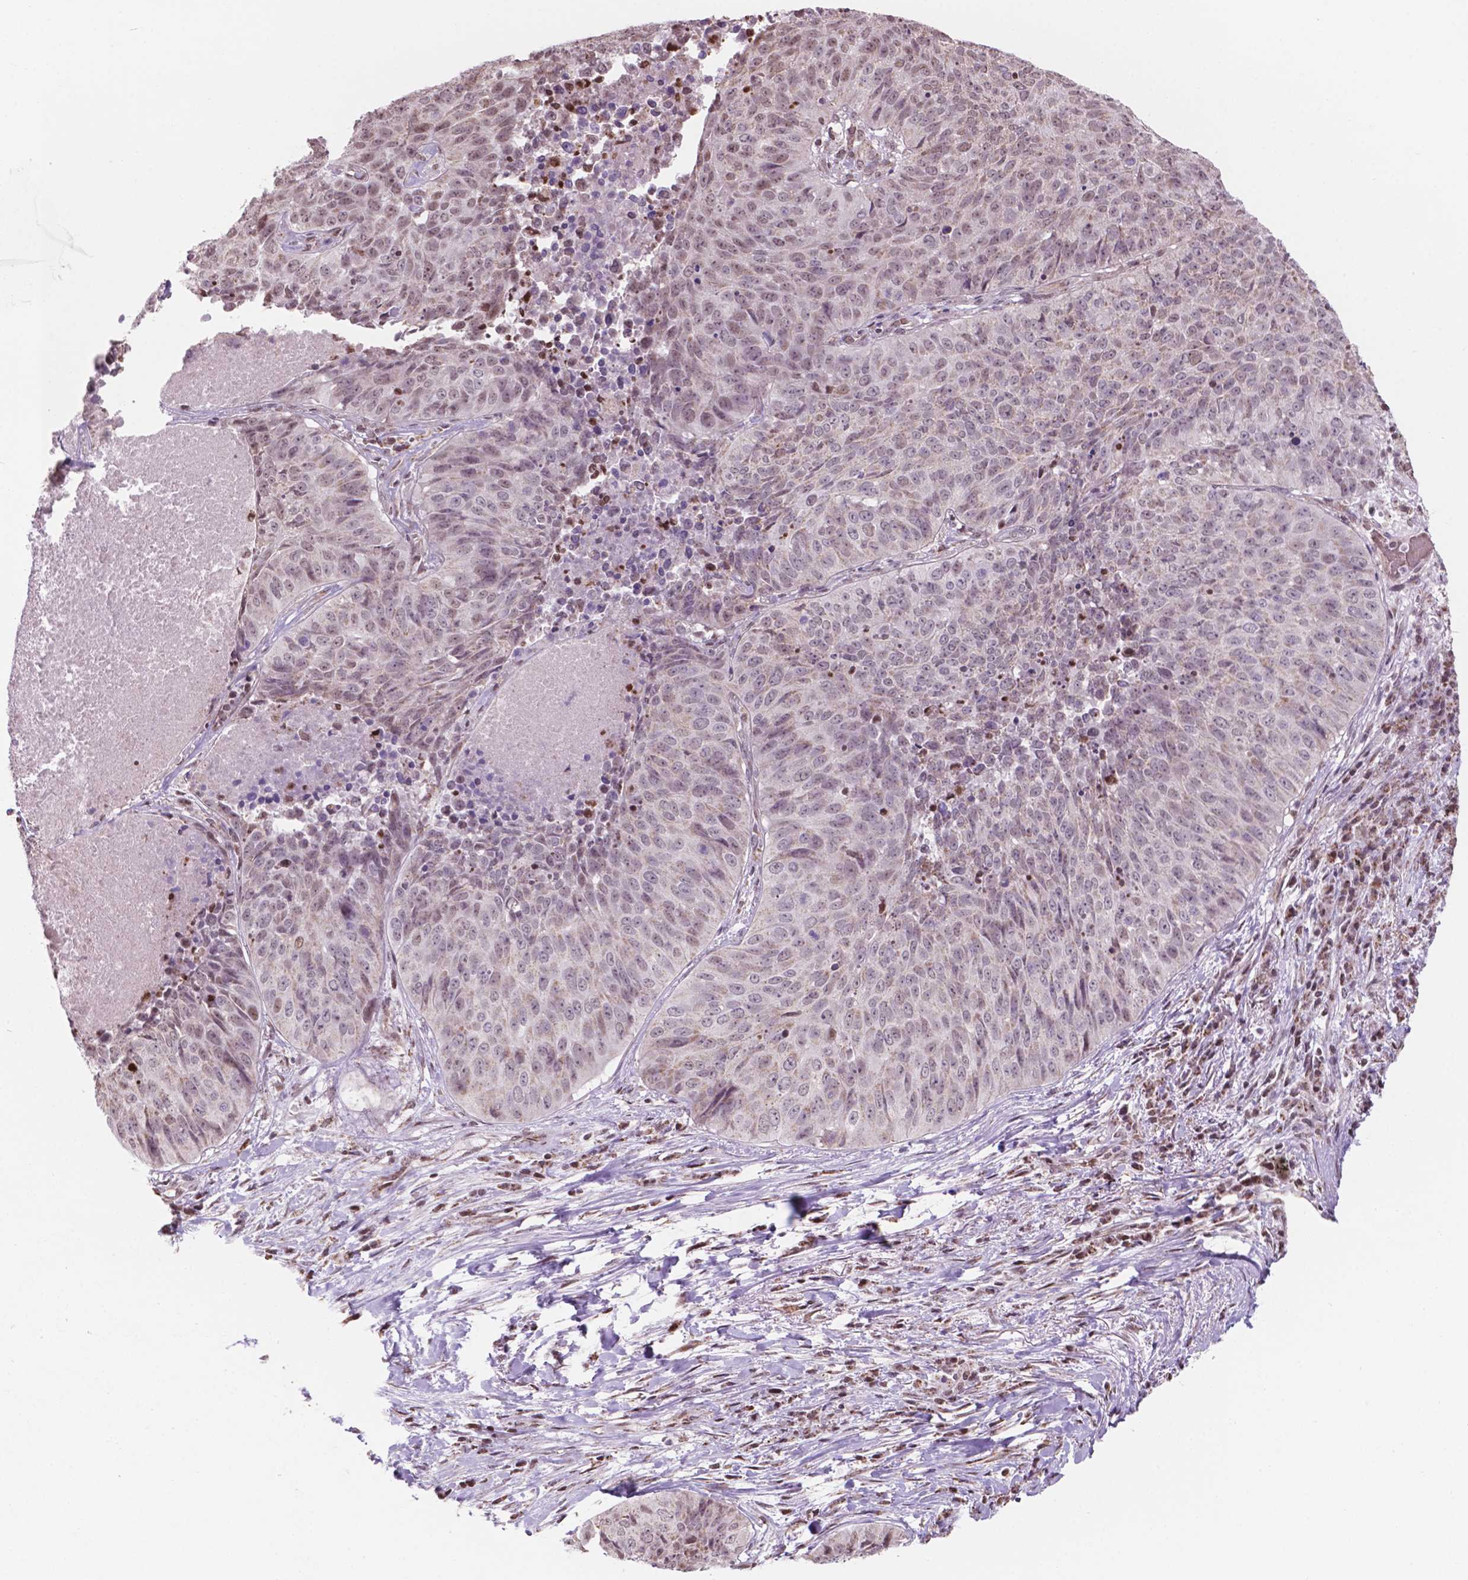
{"staining": {"intensity": "negative", "quantity": "none", "location": "none"}, "tissue": "lung cancer", "cell_type": "Tumor cells", "image_type": "cancer", "snomed": [{"axis": "morphology", "description": "Normal tissue, NOS"}, {"axis": "morphology", "description": "Squamous cell carcinoma, NOS"}, {"axis": "topography", "description": "Bronchus"}, {"axis": "topography", "description": "Lung"}], "caption": "Tumor cells show no significant expression in squamous cell carcinoma (lung). Nuclei are stained in blue.", "gene": "NDUFA10", "patient": {"sex": "male", "age": 64}}